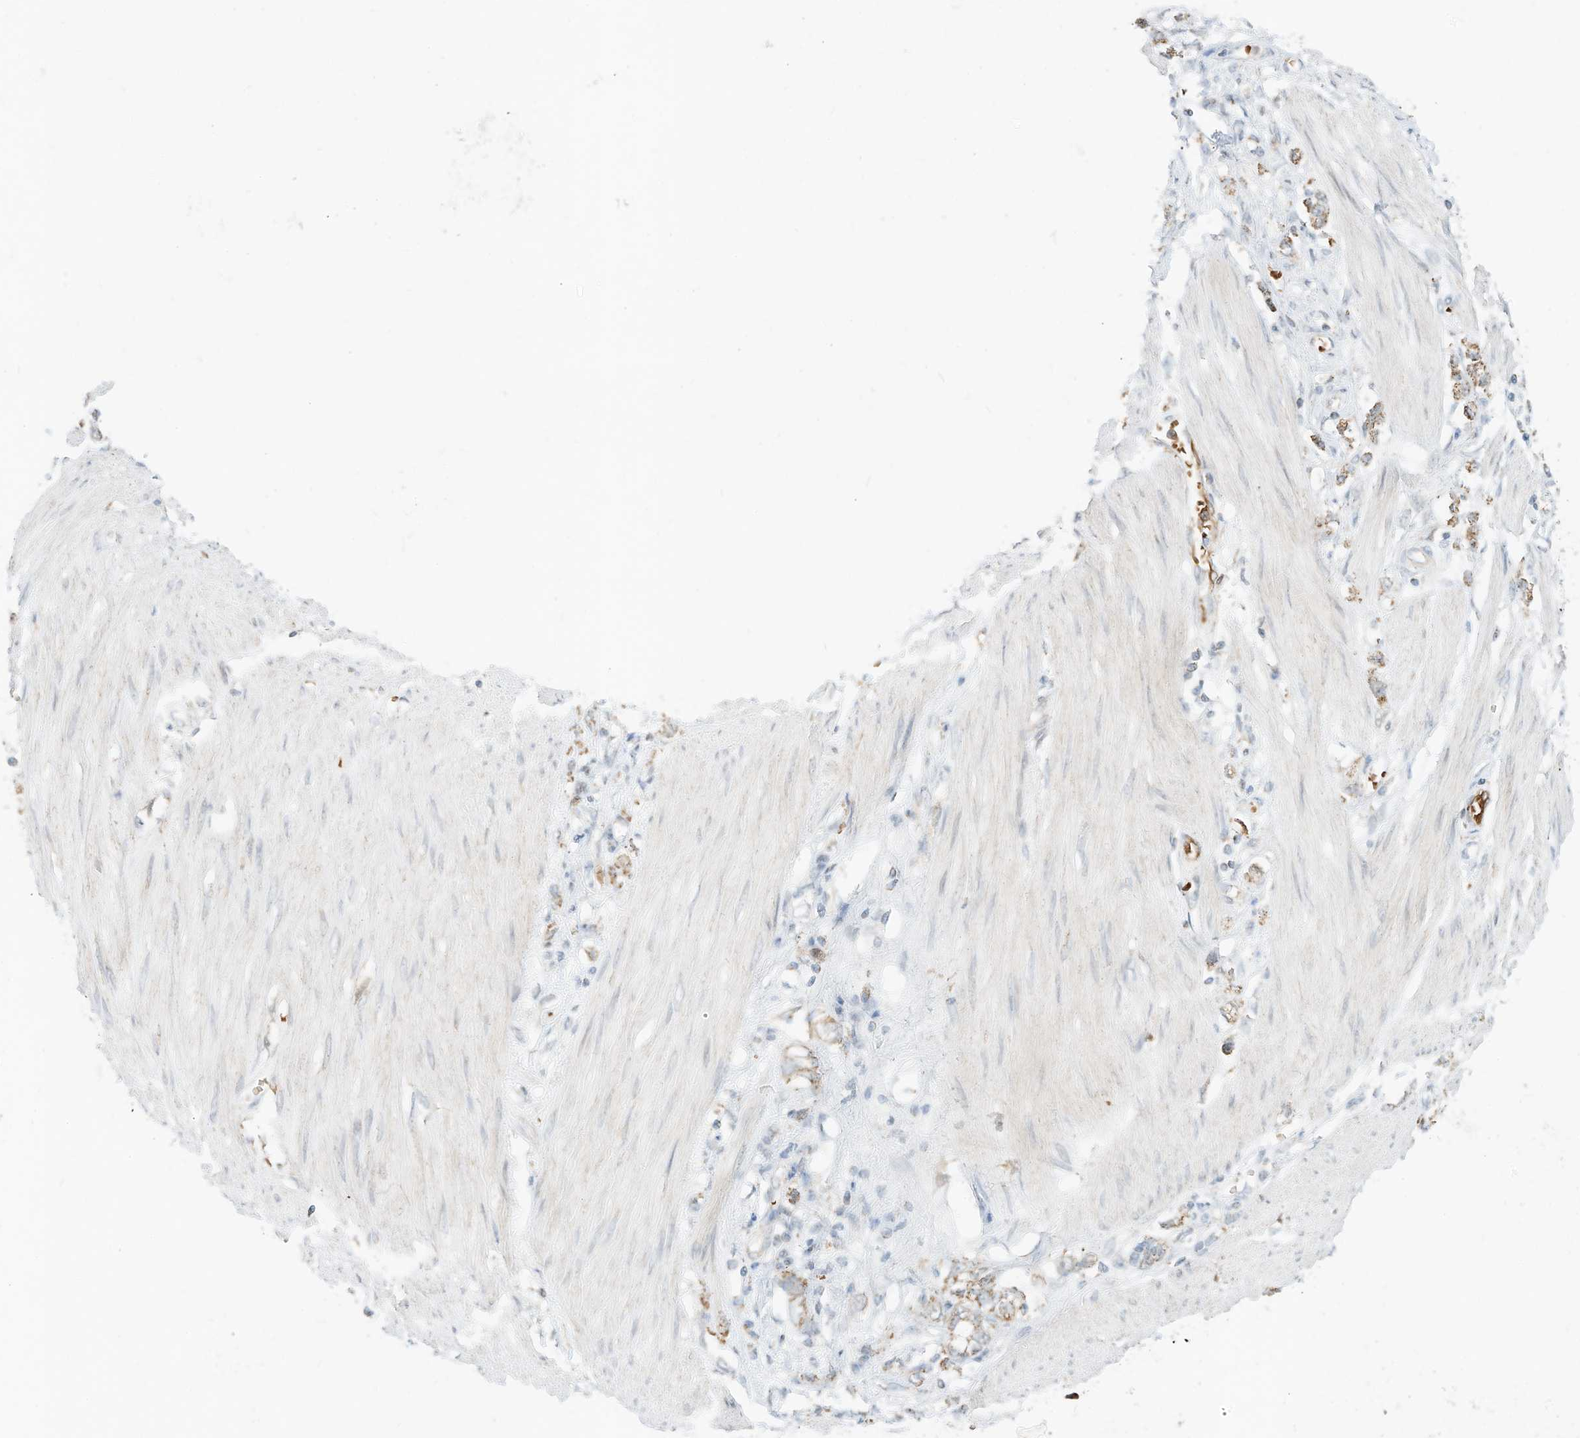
{"staining": {"intensity": "moderate", "quantity": "<25%", "location": "cytoplasmic/membranous"}, "tissue": "stomach cancer", "cell_type": "Tumor cells", "image_type": "cancer", "snomed": [{"axis": "morphology", "description": "Adenocarcinoma, NOS"}, {"axis": "topography", "description": "Stomach"}], "caption": "Stomach cancer (adenocarcinoma) was stained to show a protein in brown. There is low levels of moderate cytoplasmic/membranous staining in about <25% of tumor cells.", "gene": "MTUS2", "patient": {"sex": "female", "age": 76}}